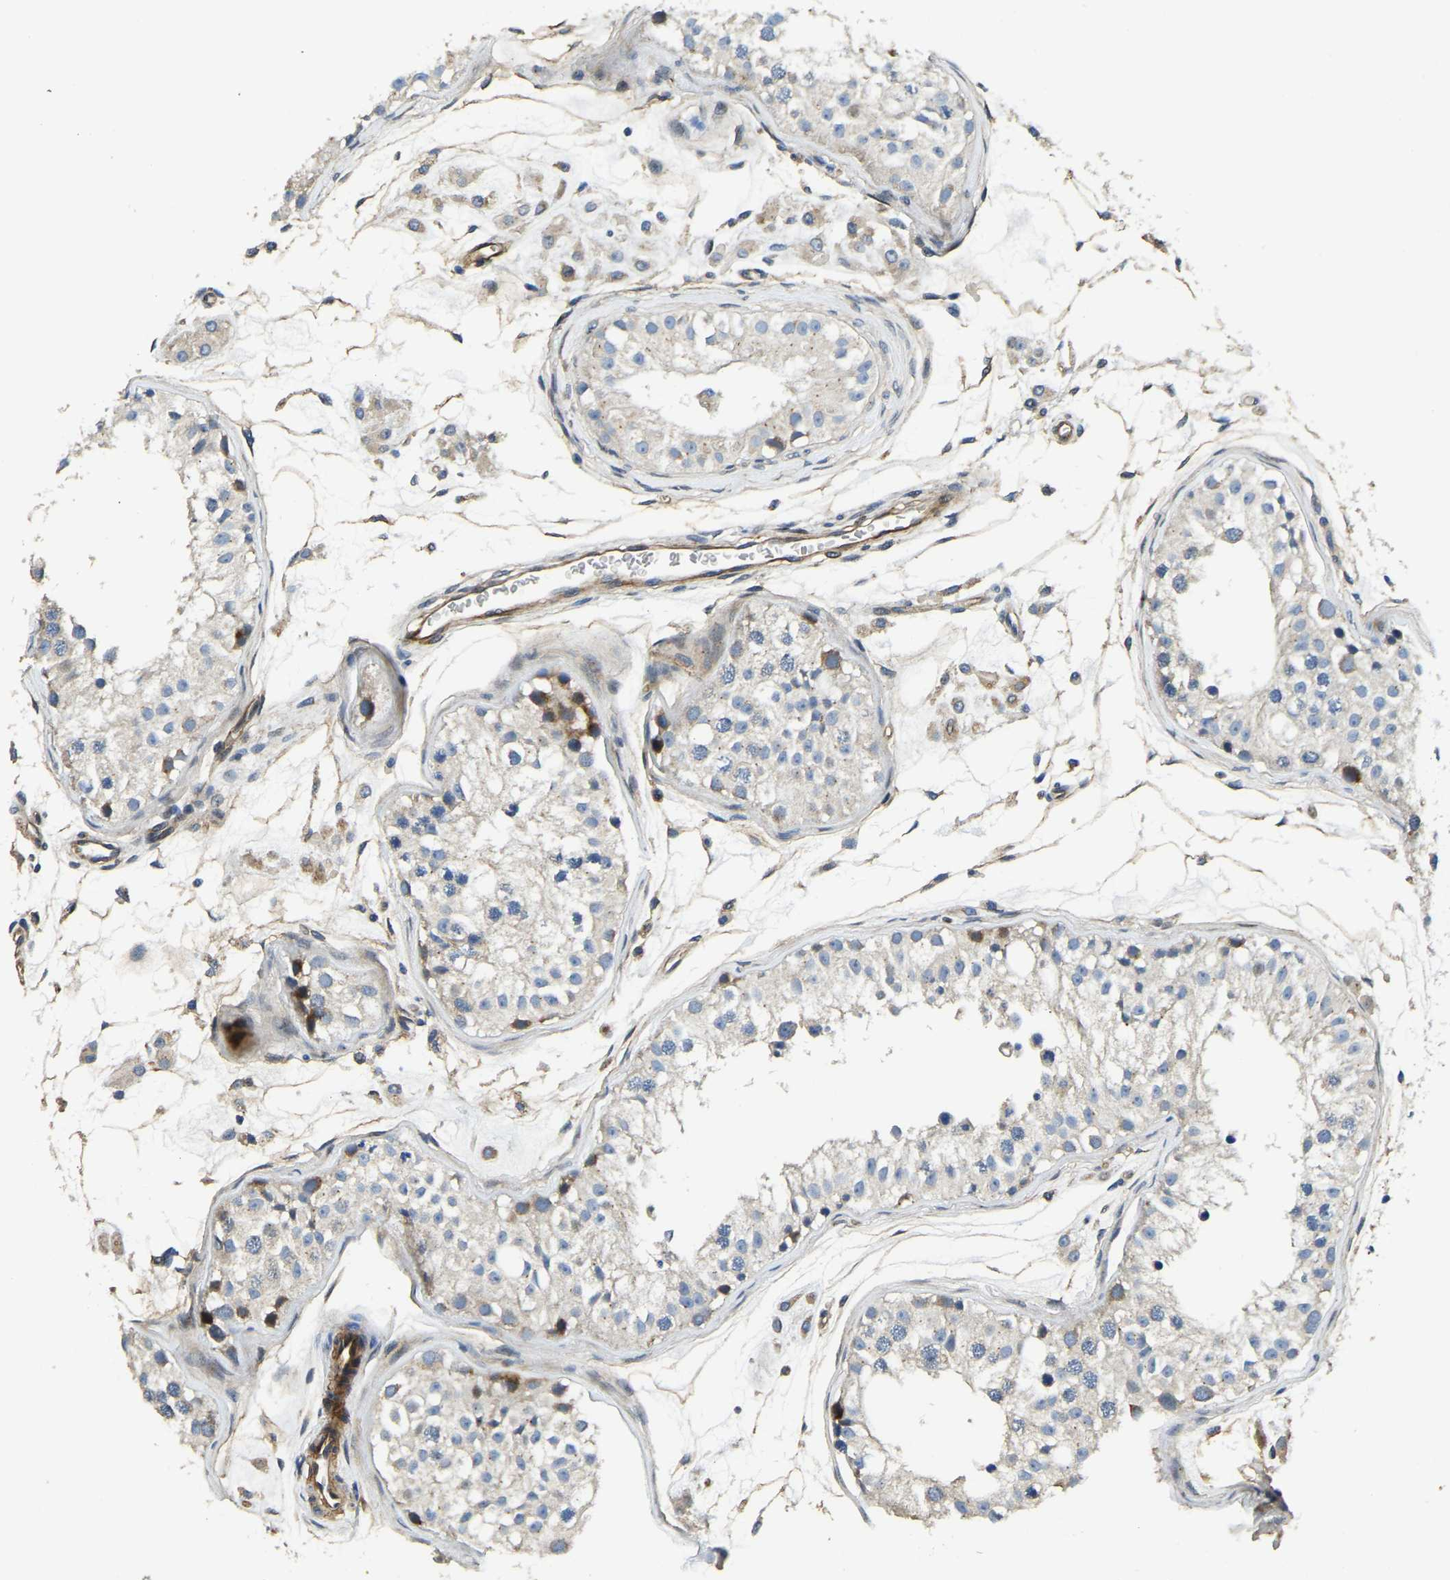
{"staining": {"intensity": "moderate", "quantity": "<25%", "location": "cytoplasmic/membranous"}, "tissue": "testis", "cell_type": "Cells in seminiferous ducts", "image_type": "normal", "snomed": [{"axis": "morphology", "description": "Normal tissue, NOS"}, {"axis": "morphology", "description": "Adenocarcinoma, metastatic, NOS"}, {"axis": "topography", "description": "Testis"}], "caption": "Human testis stained for a protein (brown) reveals moderate cytoplasmic/membranous positive positivity in approximately <25% of cells in seminiferous ducts.", "gene": "RNF39", "patient": {"sex": "male", "age": 26}}